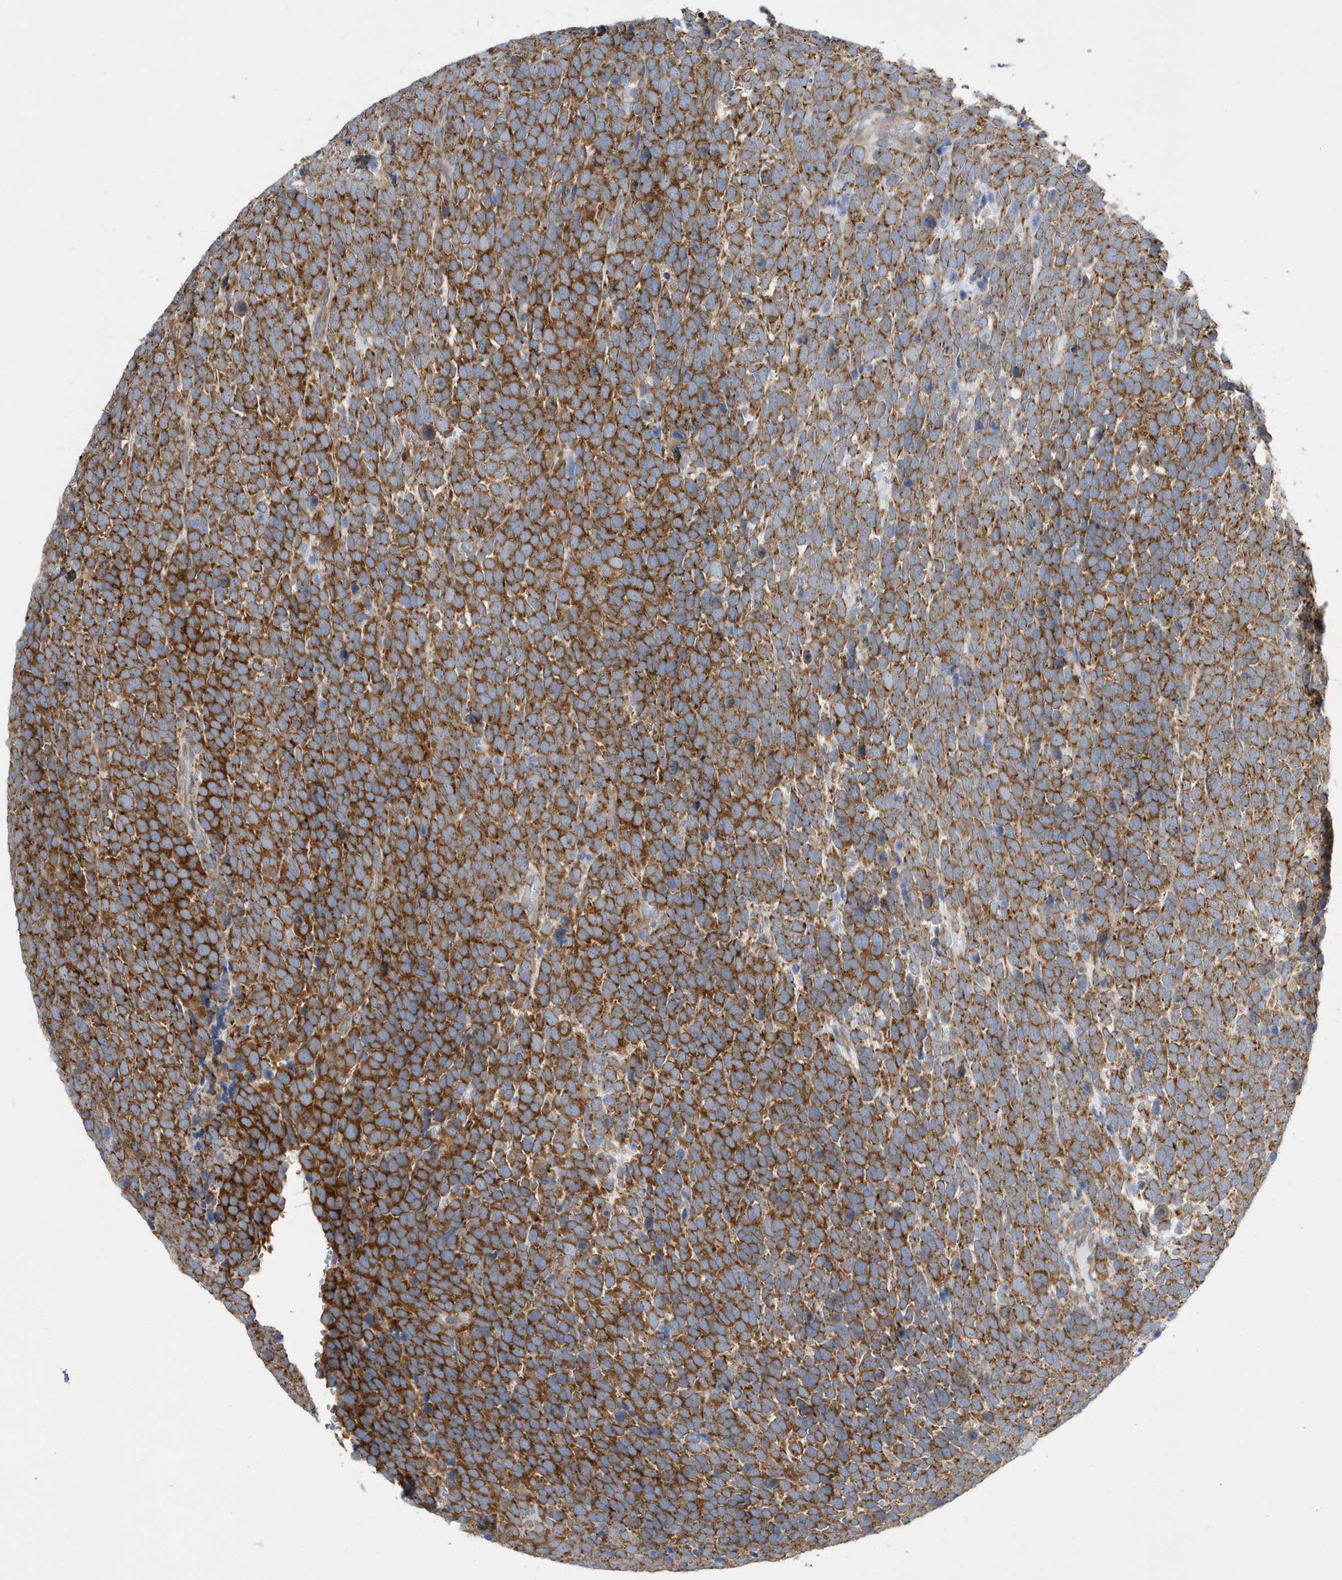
{"staining": {"intensity": "strong", "quantity": ">75%", "location": "cytoplasmic/membranous"}, "tissue": "urothelial cancer", "cell_type": "Tumor cells", "image_type": "cancer", "snomed": [{"axis": "morphology", "description": "Urothelial carcinoma, High grade"}, {"axis": "topography", "description": "Urinary bladder"}], "caption": "The image displays immunohistochemical staining of urothelial cancer. There is strong cytoplasmic/membranous positivity is seen in approximately >75% of tumor cells.", "gene": "SPATA5", "patient": {"sex": "female", "age": 82}}